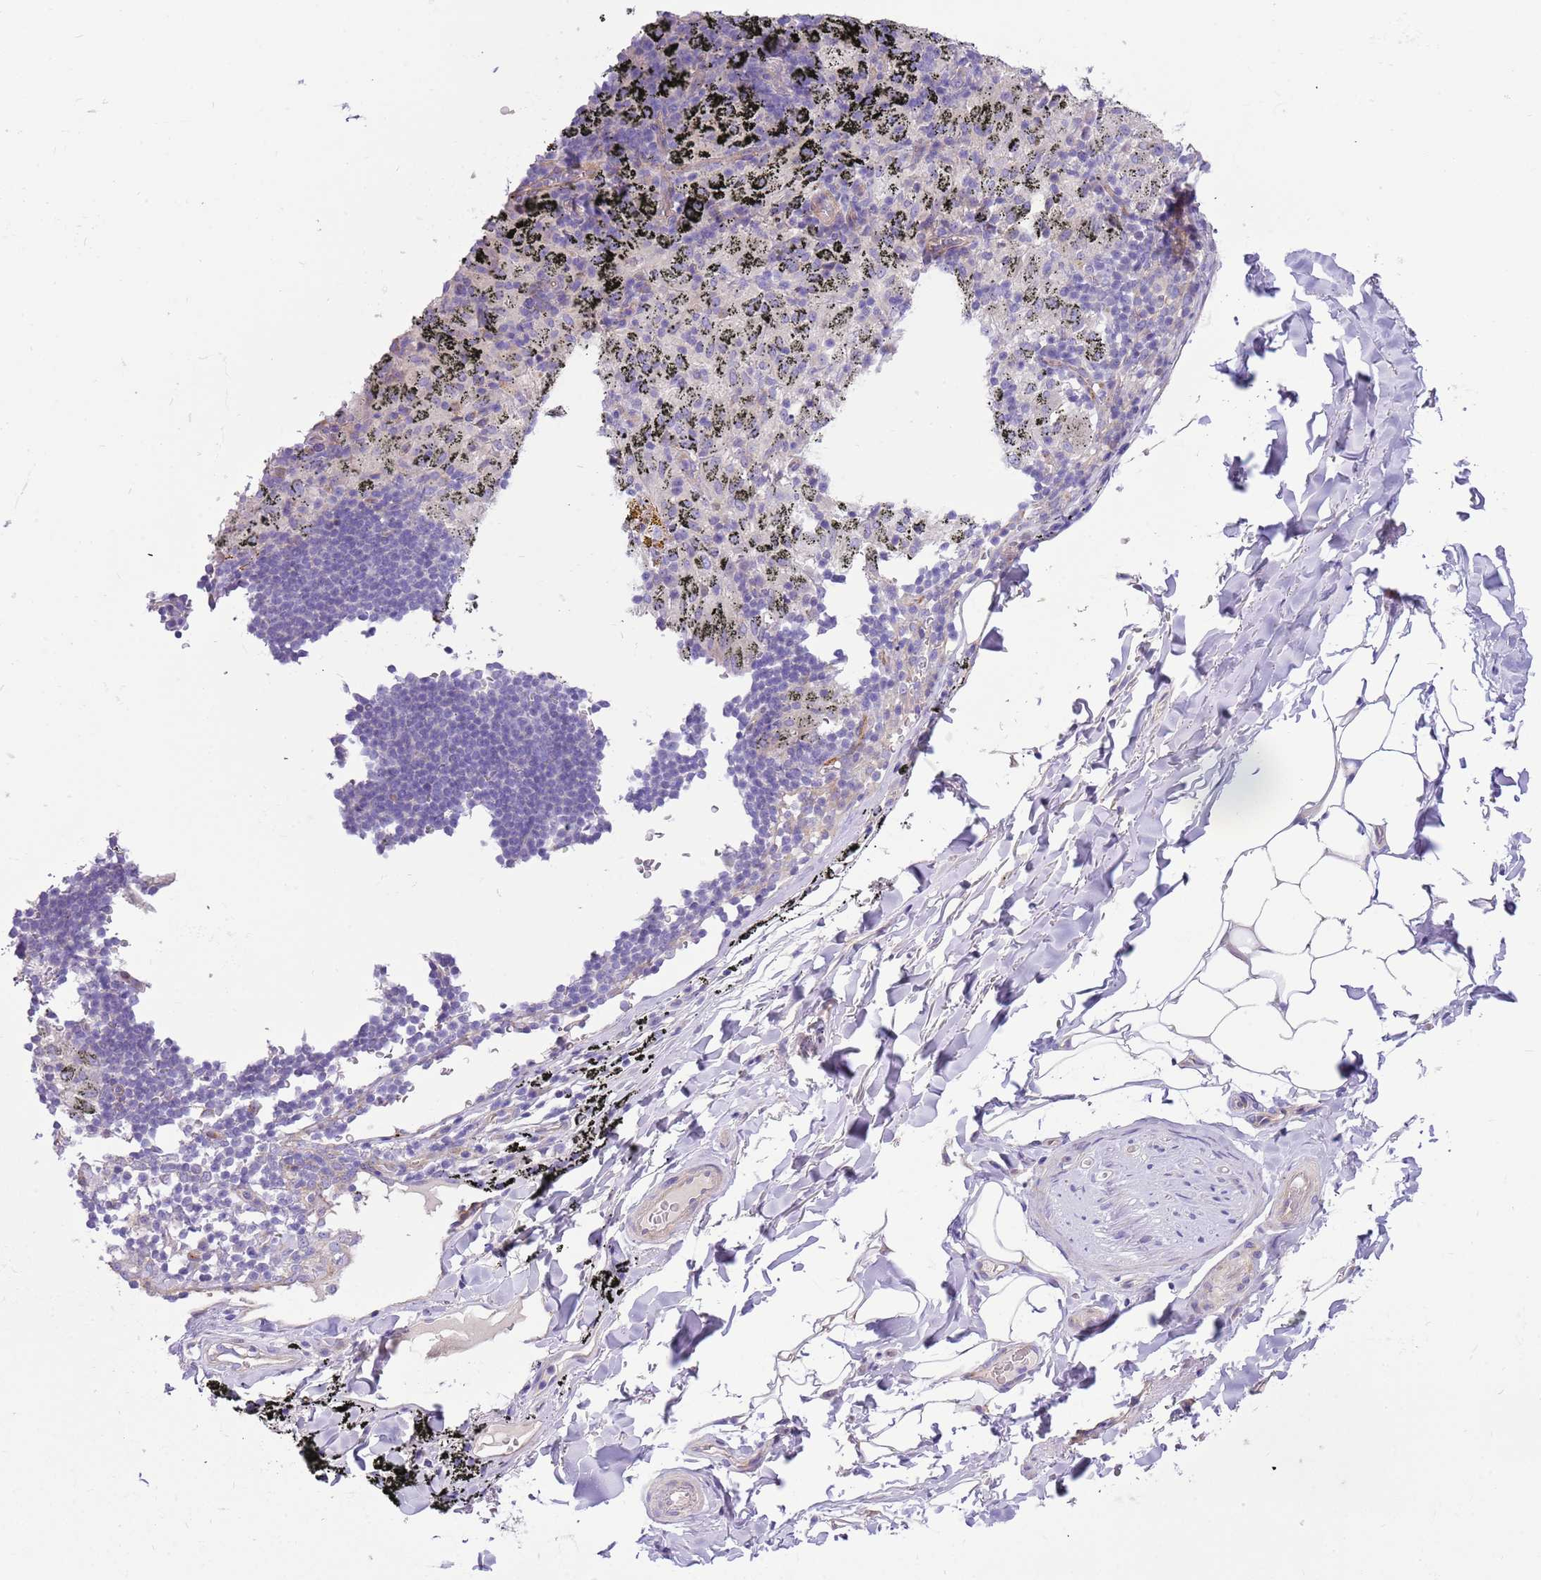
{"staining": {"intensity": "negative", "quantity": "none", "location": "none"}, "tissue": "adipose tissue", "cell_type": "Adipocytes", "image_type": "normal", "snomed": [{"axis": "morphology", "description": "Normal tissue, NOS"}, {"axis": "topography", "description": "Lymph node"}, {"axis": "topography", "description": "Bronchus"}], "caption": "Immunohistochemistry (IHC) histopathology image of unremarkable adipose tissue: human adipose tissue stained with DAB reveals no significant protein expression in adipocytes.", "gene": "SERINC3", "patient": {"sex": "male", "age": 63}}